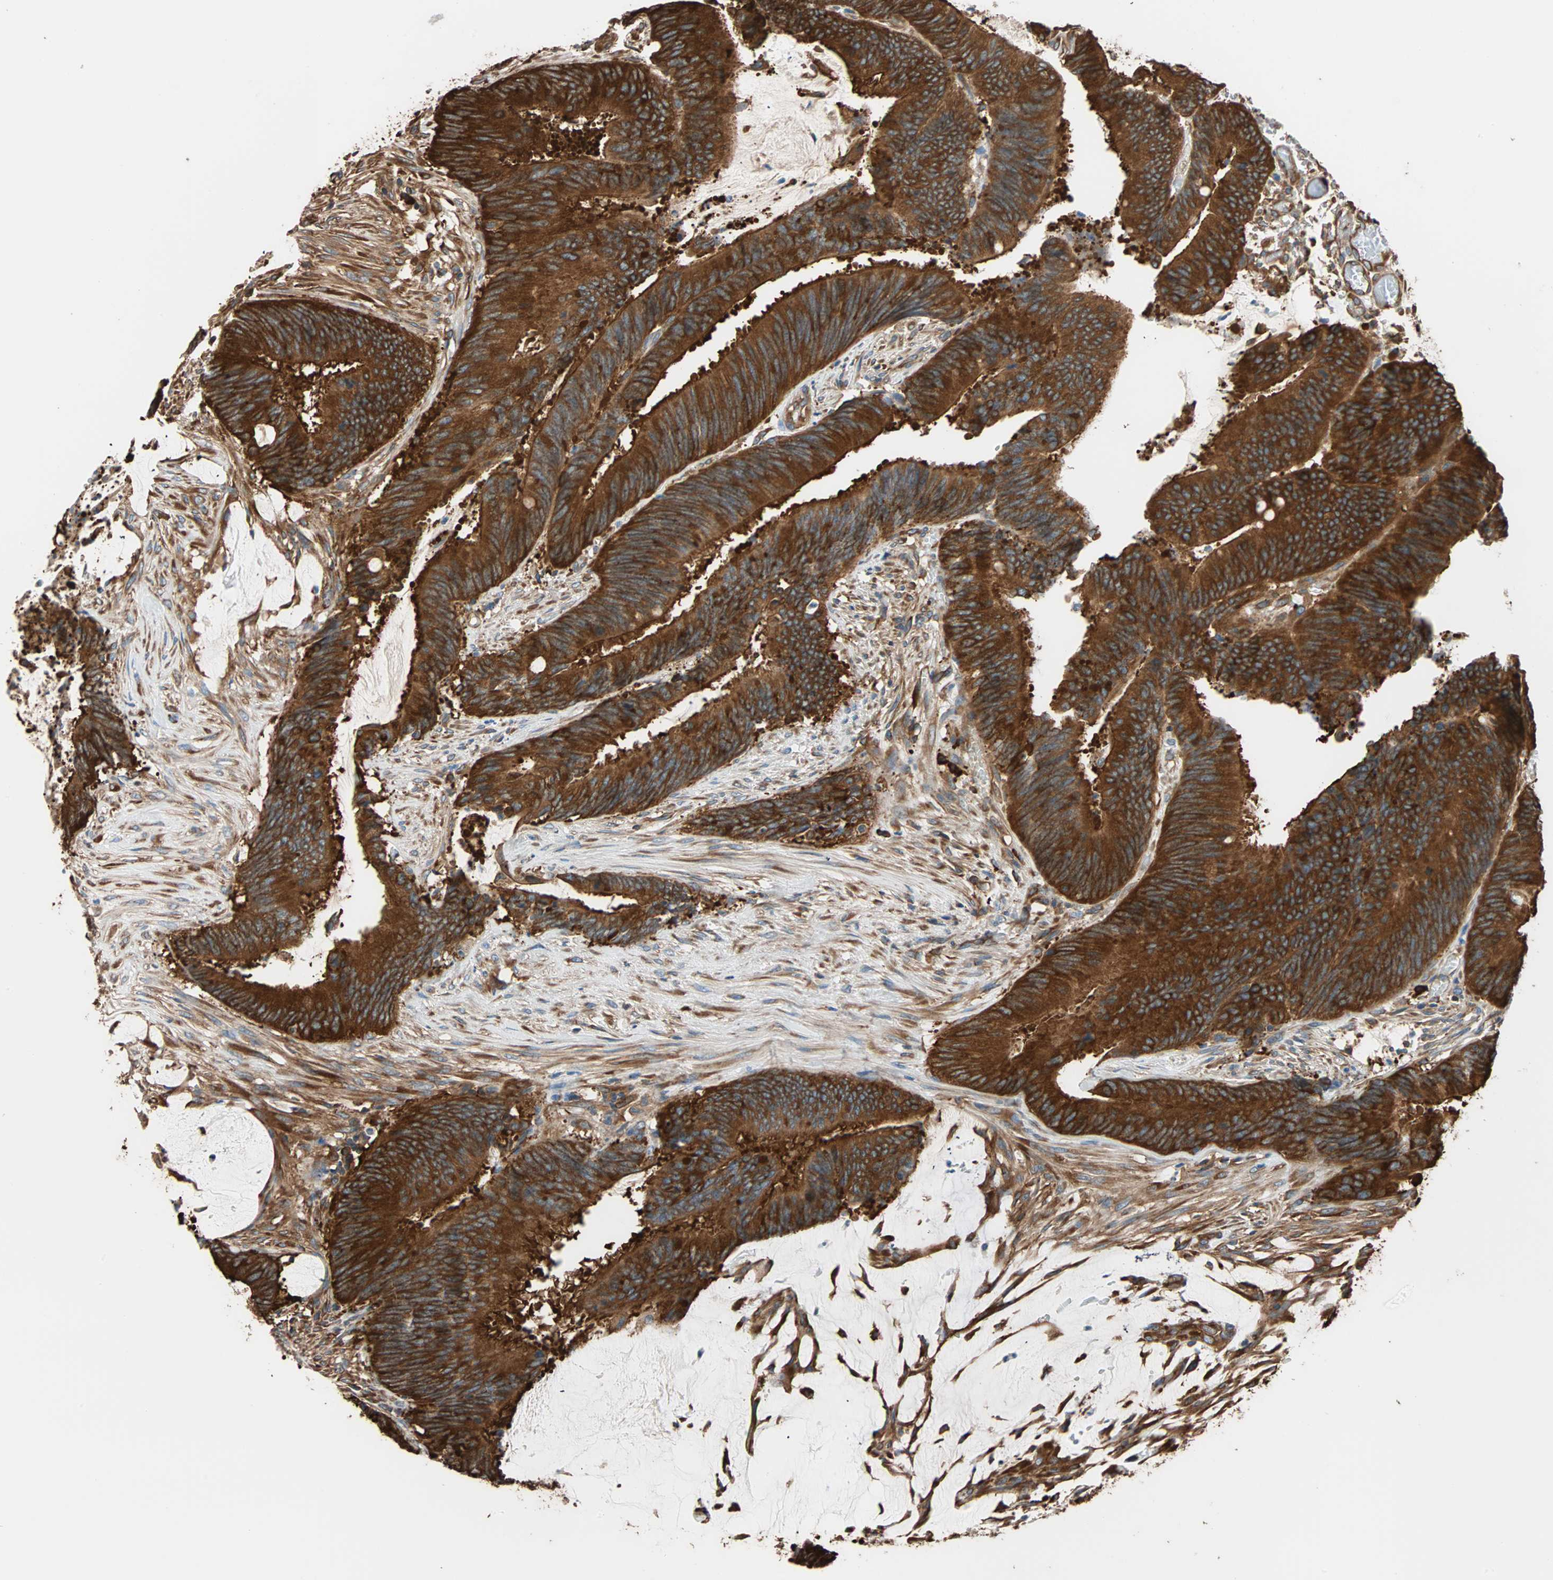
{"staining": {"intensity": "strong", "quantity": ">75%", "location": "cytoplasmic/membranous"}, "tissue": "colorectal cancer", "cell_type": "Tumor cells", "image_type": "cancer", "snomed": [{"axis": "morphology", "description": "Adenocarcinoma, NOS"}, {"axis": "topography", "description": "Rectum"}], "caption": "This photomicrograph displays colorectal cancer (adenocarcinoma) stained with IHC to label a protein in brown. The cytoplasmic/membranous of tumor cells show strong positivity for the protein. Nuclei are counter-stained blue.", "gene": "EEF2", "patient": {"sex": "female", "age": 66}}